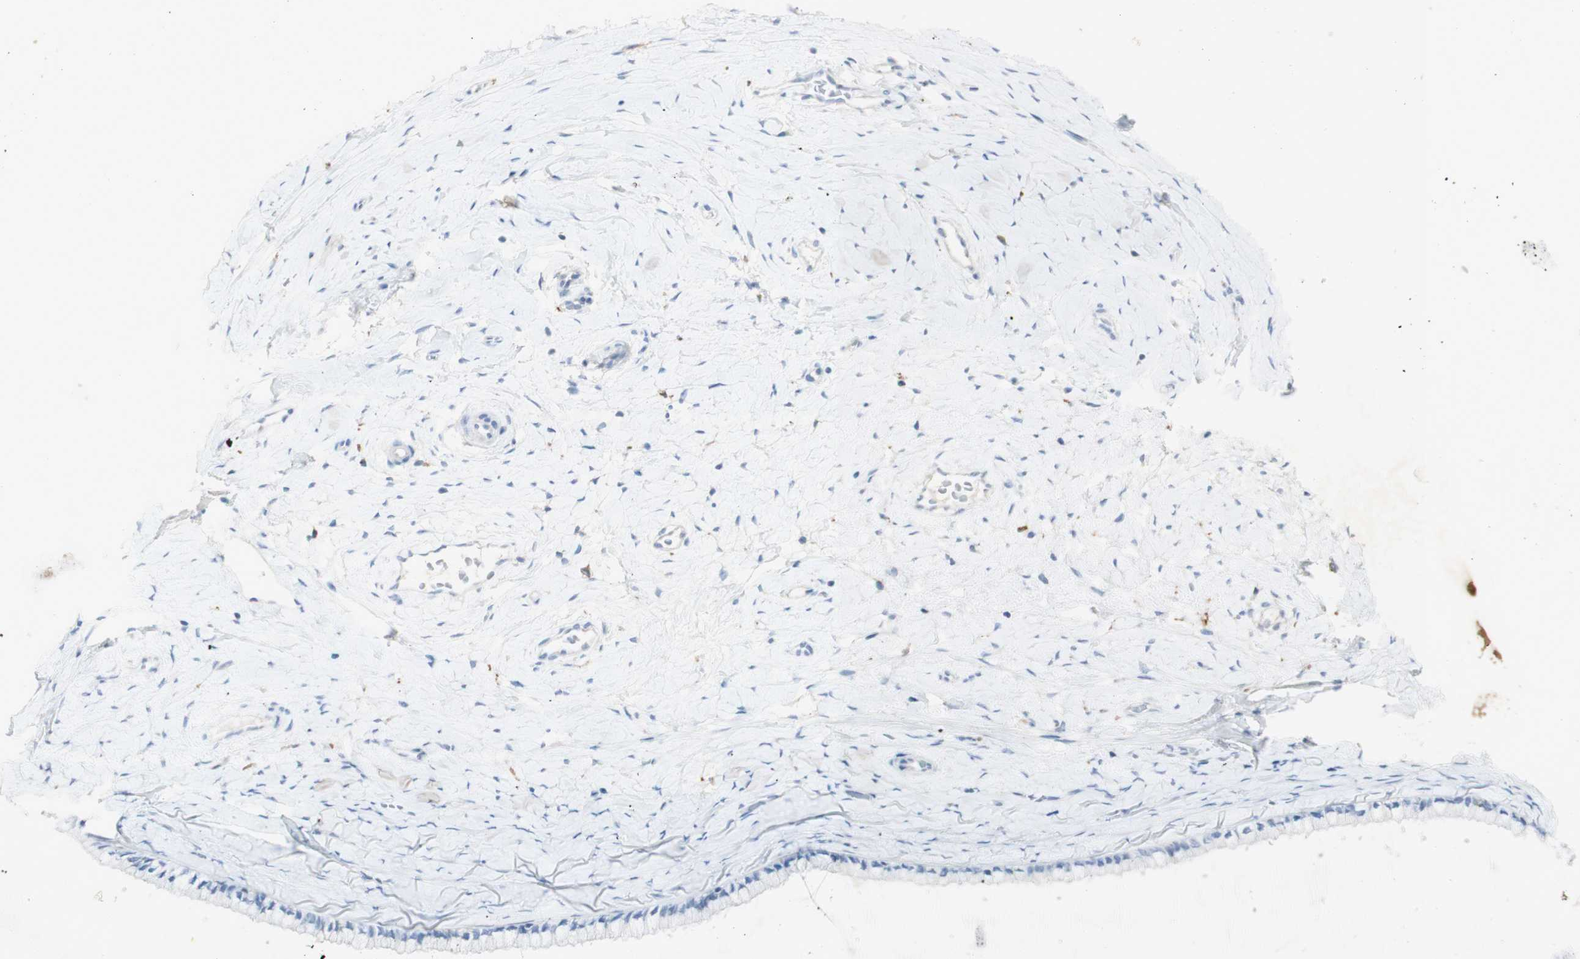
{"staining": {"intensity": "negative", "quantity": "none", "location": "none"}, "tissue": "cervix", "cell_type": "Glandular cells", "image_type": "normal", "snomed": [{"axis": "morphology", "description": "Normal tissue, NOS"}, {"axis": "topography", "description": "Cervix"}], "caption": "Micrograph shows no protein staining in glandular cells of normal cervix. (IHC, brightfield microscopy, high magnification).", "gene": "ART3", "patient": {"sex": "female", "age": 39}}